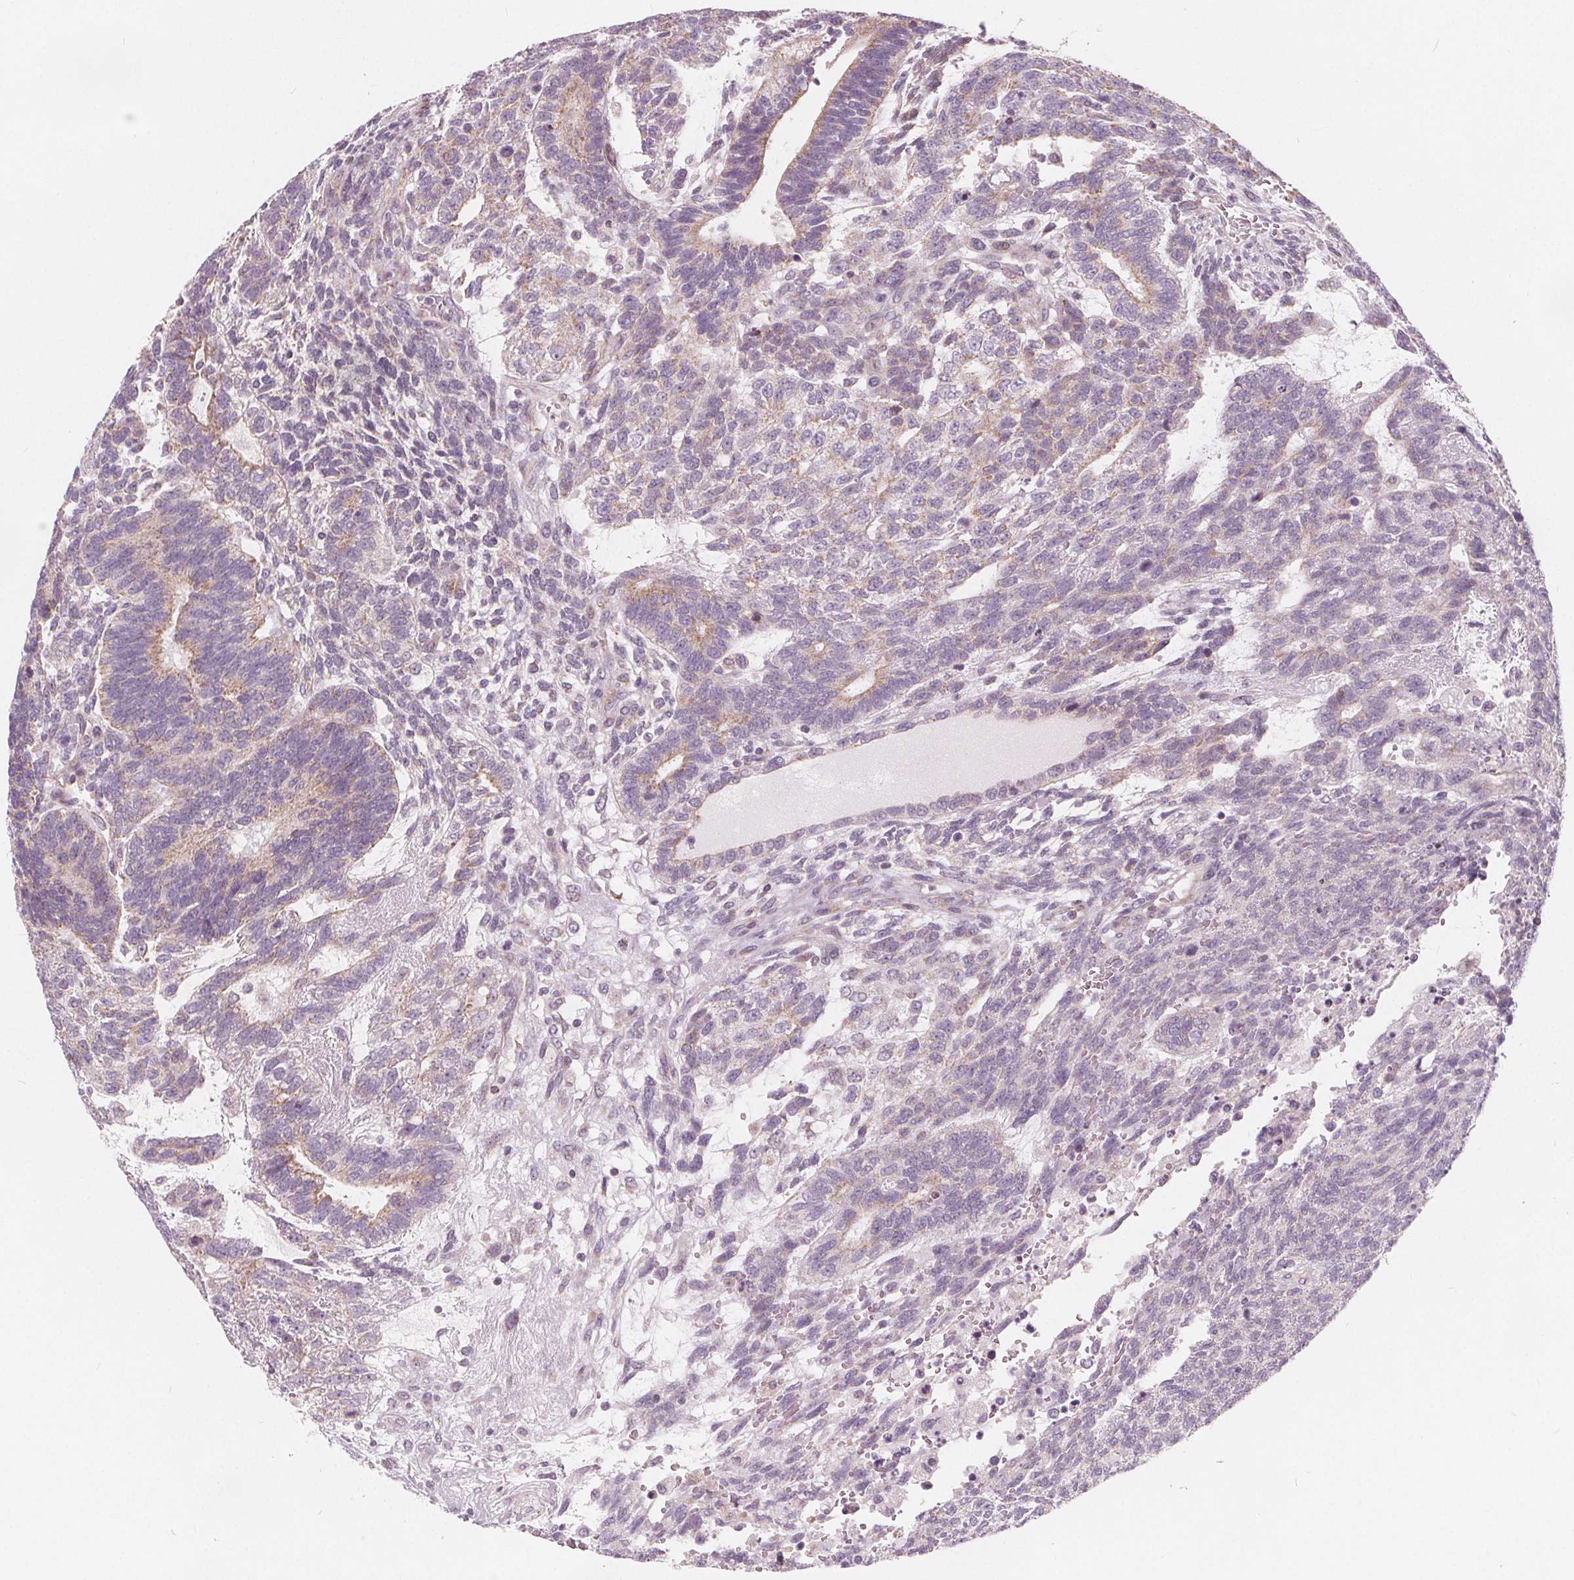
{"staining": {"intensity": "weak", "quantity": "25%-75%", "location": "cytoplasmic/membranous"}, "tissue": "testis cancer", "cell_type": "Tumor cells", "image_type": "cancer", "snomed": [{"axis": "morphology", "description": "Carcinoma, Embryonal, NOS"}, {"axis": "topography", "description": "Testis"}], "caption": "The immunohistochemical stain highlights weak cytoplasmic/membranous expression in tumor cells of testis embryonal carcinoma tissue.", "gene": "NUP210L", "patient": {"sex": "male", "age": 23}}